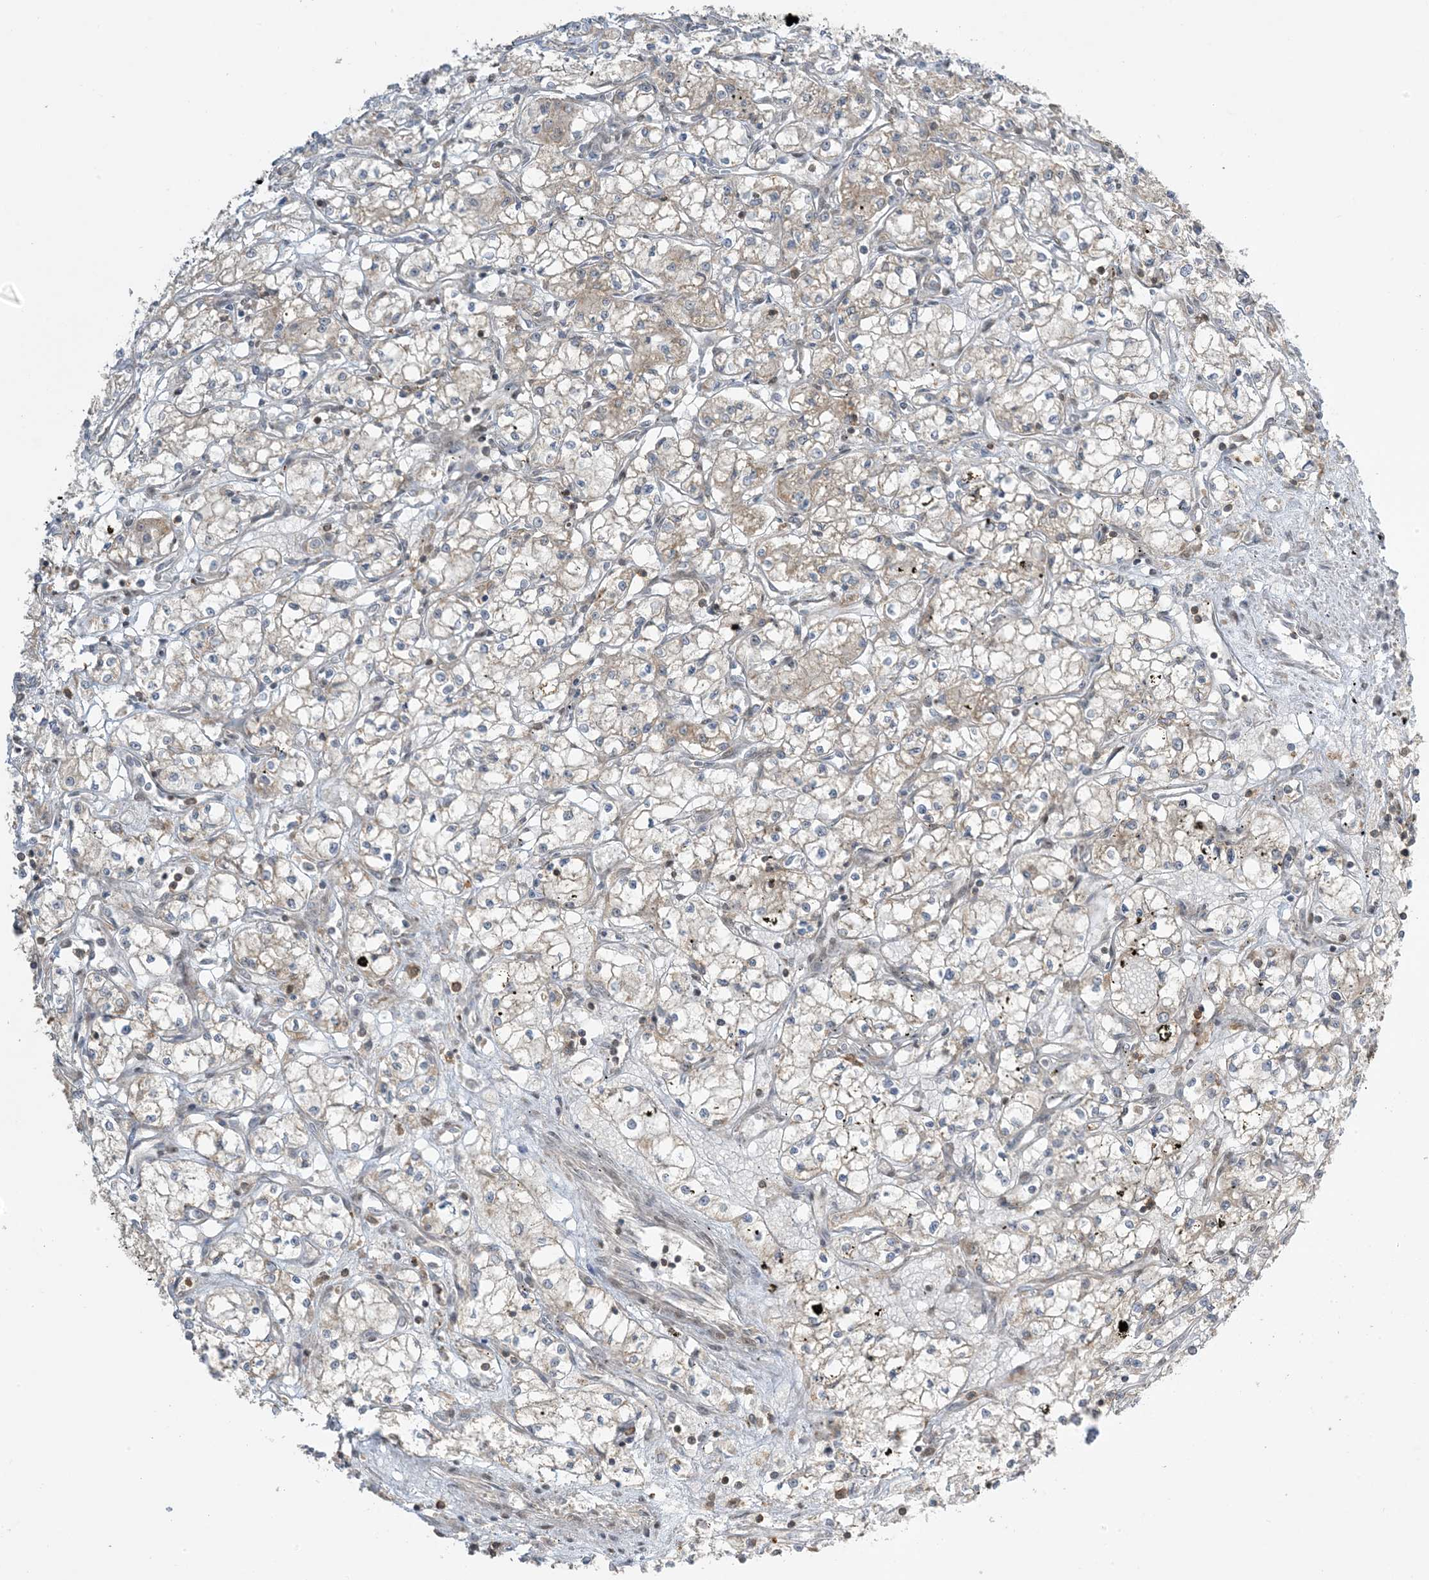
{"staining": {"intensity": "weak", "quantity": "<25%", "location": "cytoplasmic/membranous"}, "tissue": "renal cancer", "cell_type": "Tumor cells", "image_type": "cancer", "snomed": [{"axis": "morphology", "description": "Adenocarcinoma, NOS"}, {"axis": "topography", "description": "Kidney"}], "caption": "Renal cancer (adenocarcinoma) was stained to show a protein in brown. There is no significant staining in tumor cells.", "gene": "PHLDB2", "patient": {"sex": "male", "age": 59}}